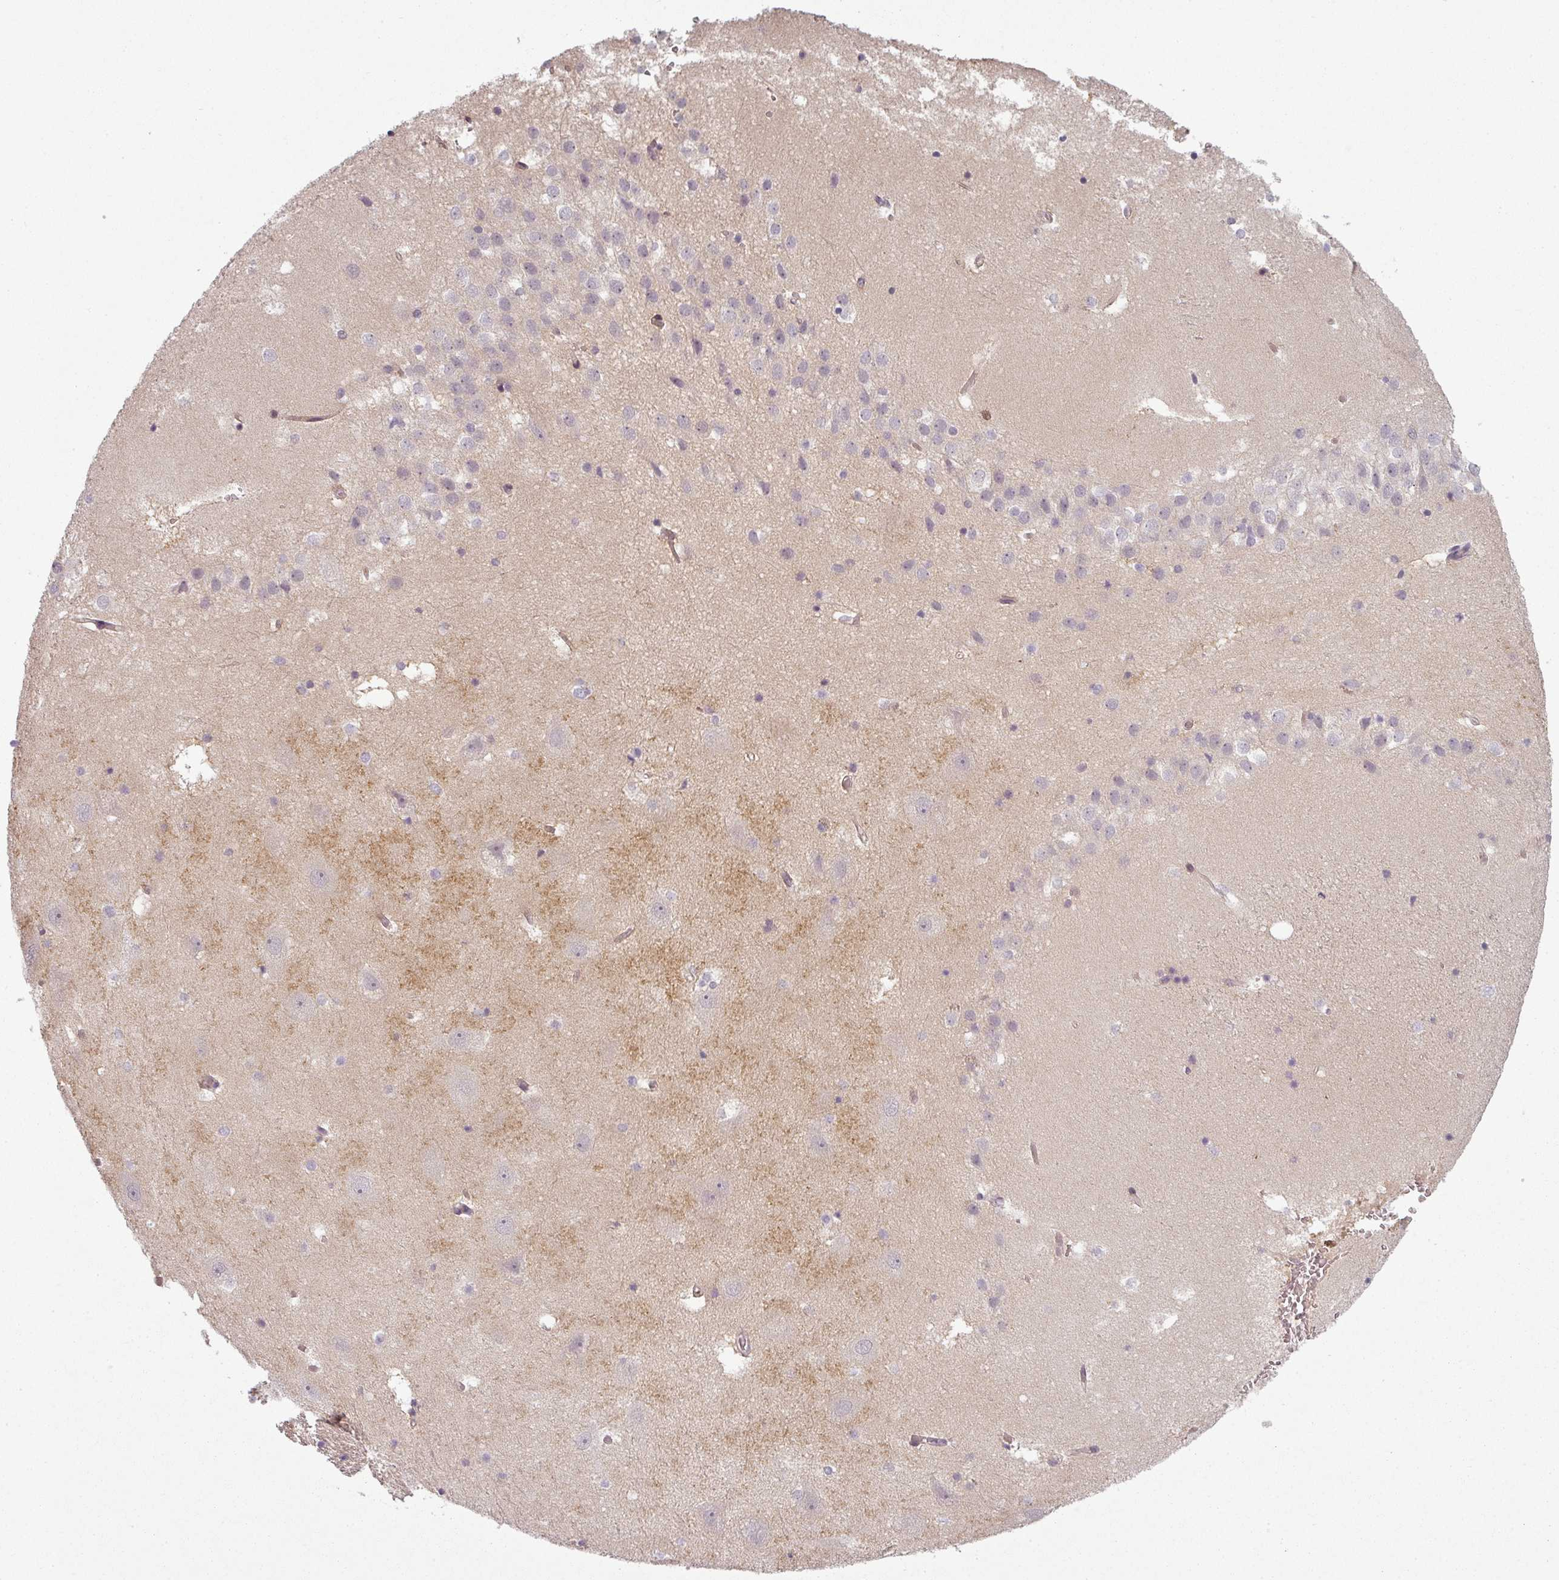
{"staining": {"intensity": "negative", "quantity": "none", "location": "none"}, "tissue": "hippocampus", "cell_type": "Glial cells", "image_type": "normal", "snomed": [{"axis": "morphology", "description": "Normal tissue, NOS"}, {"axis": "topography", "description": "Hippocampus"}], "caption": "The IHC micrograph has no significant staining in glial cells of hippocampus.", "gene": "SLC16A9", "patient": {"sex": "female", "age": 52}}